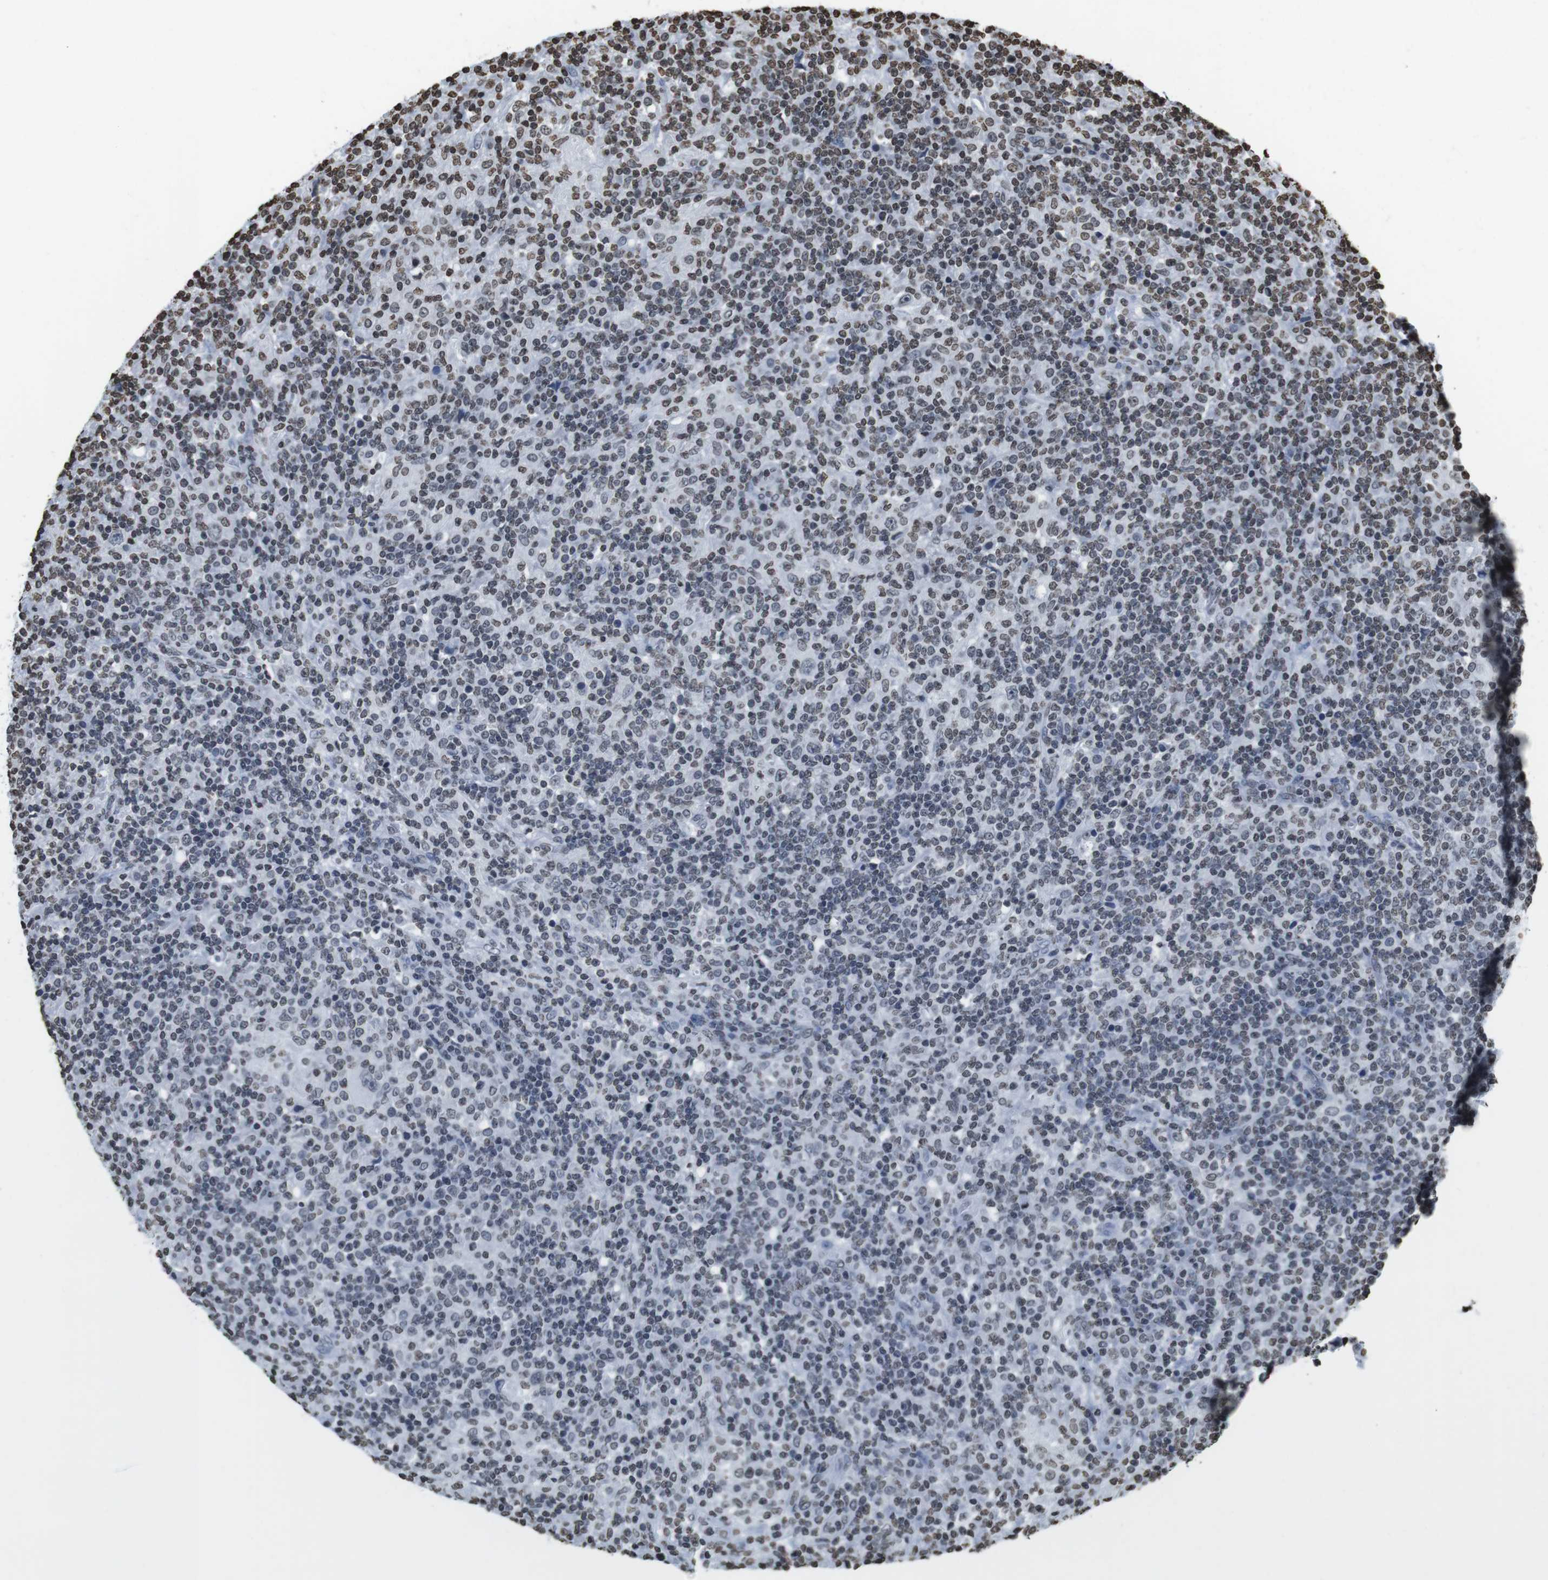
{"staining": {"intensity": "negative", "quantity": "none", "location": "none"}, "tissue": "lymphoma", "cell_type": "Tumor cells", "image_type": "cancer", "snomed": [{"axis": "morphology", "description": "Hodgkin's disease, NOS"}, {"axis": "topography", "description": "Lymph node"}], "caption": "High power microscopy histopathology image of an immunohistochemistry image of Hodgkin's disease, revealing no significant staining in tumor cells. (DAB IHC visualized using brightfield microscopy, high magnification).", "gene": "BSX", "patient": {"sex": "male", "age": 70}}